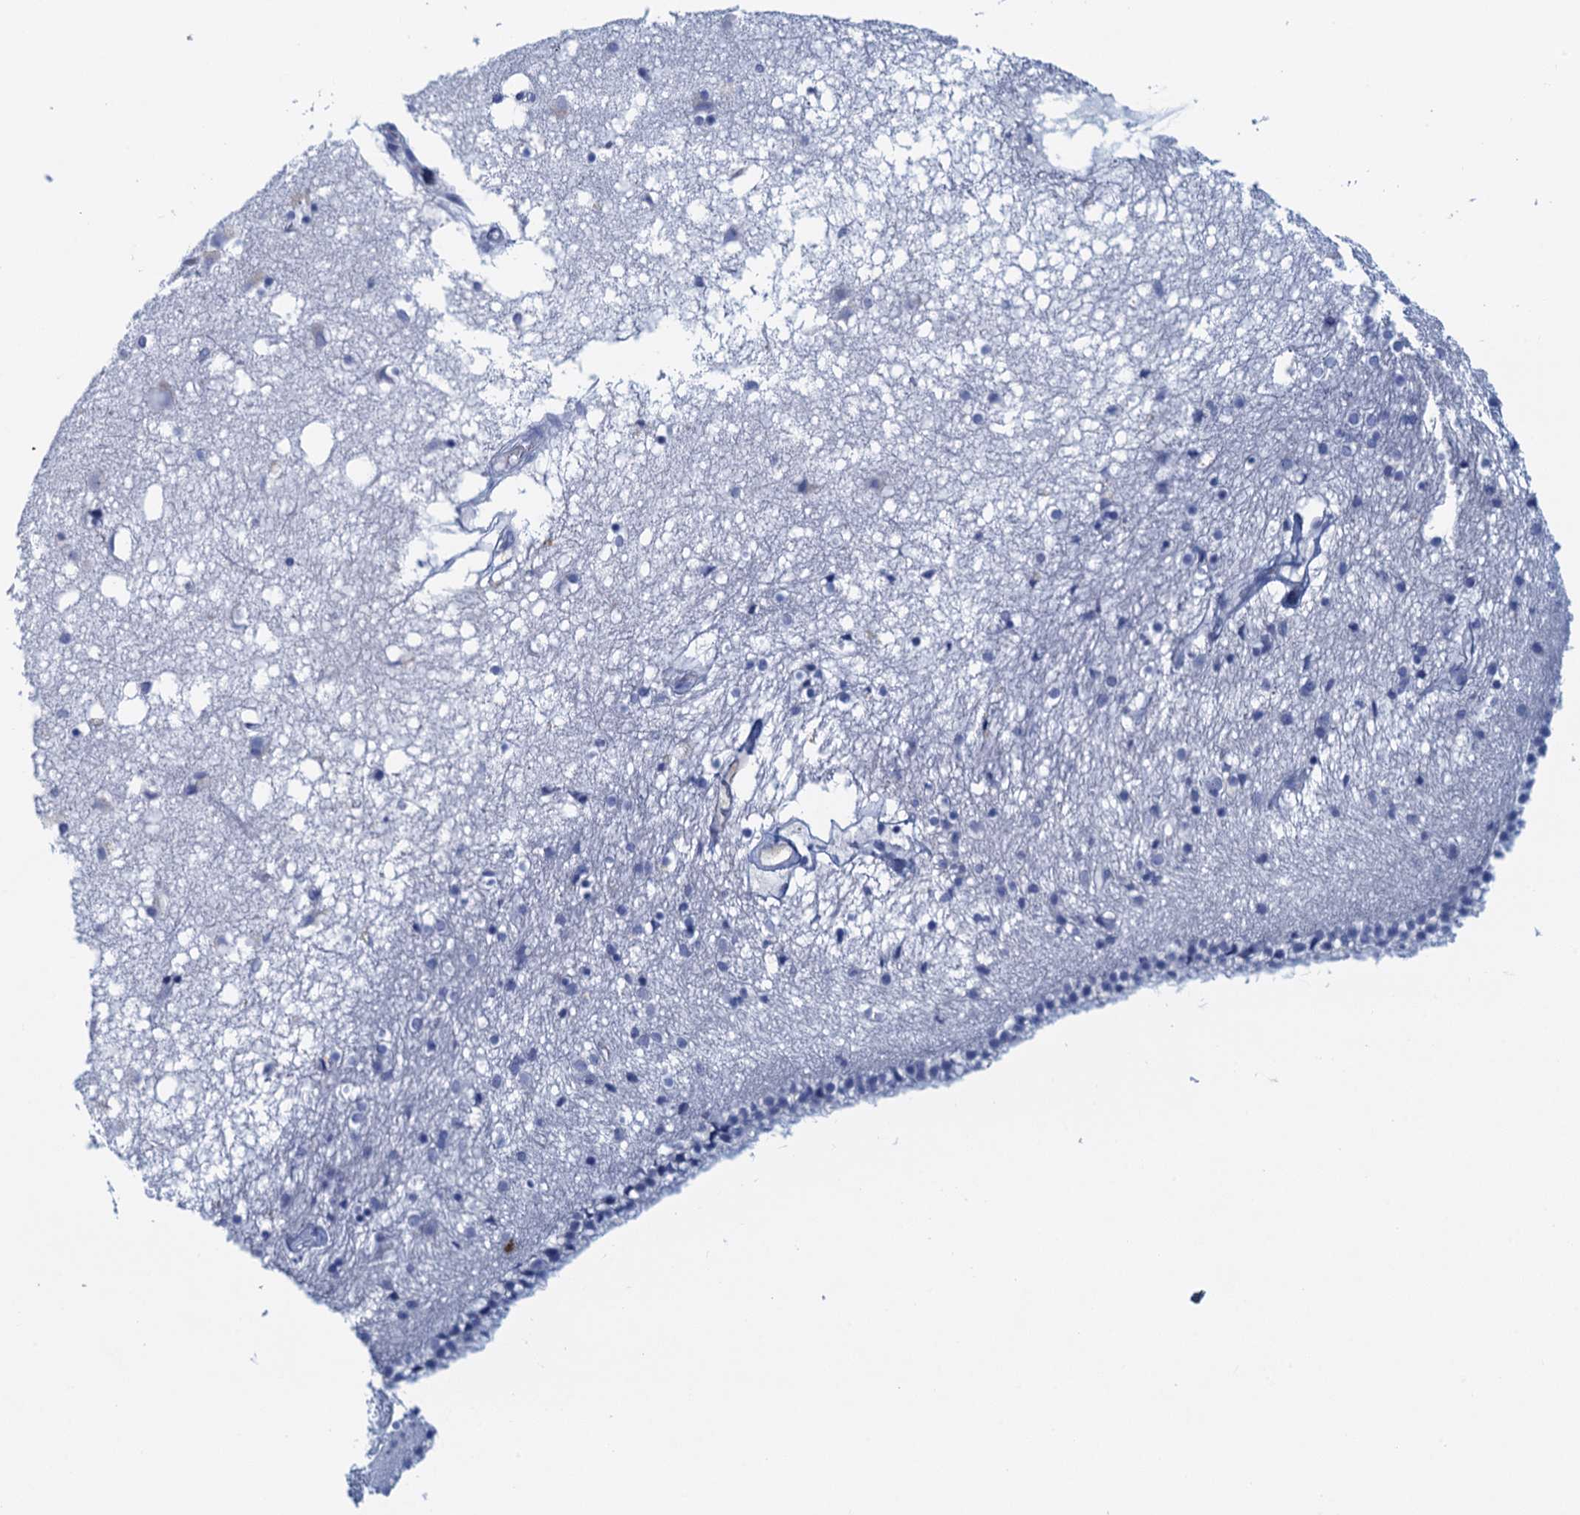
{"staining": {"intensity": "negative", "quantity": "none", "location": "none"}, "tissue": "caudate", "cell_type": "Glial cells", "image_type": "normal", "snomed": [{"axis": "morphology", "description": "Normal tissue, NOS"}, {"axis": "topography", "description": "Lateral ventricle wall"}], "caption": "Immunohistochemistry (IHC) micrograph of unremarkable caudate stained for a protein (brown), which exhibits no positivity in glial cells.", "gene": "CYP51A1", "patient": {"sex": "male", "age": 70}}